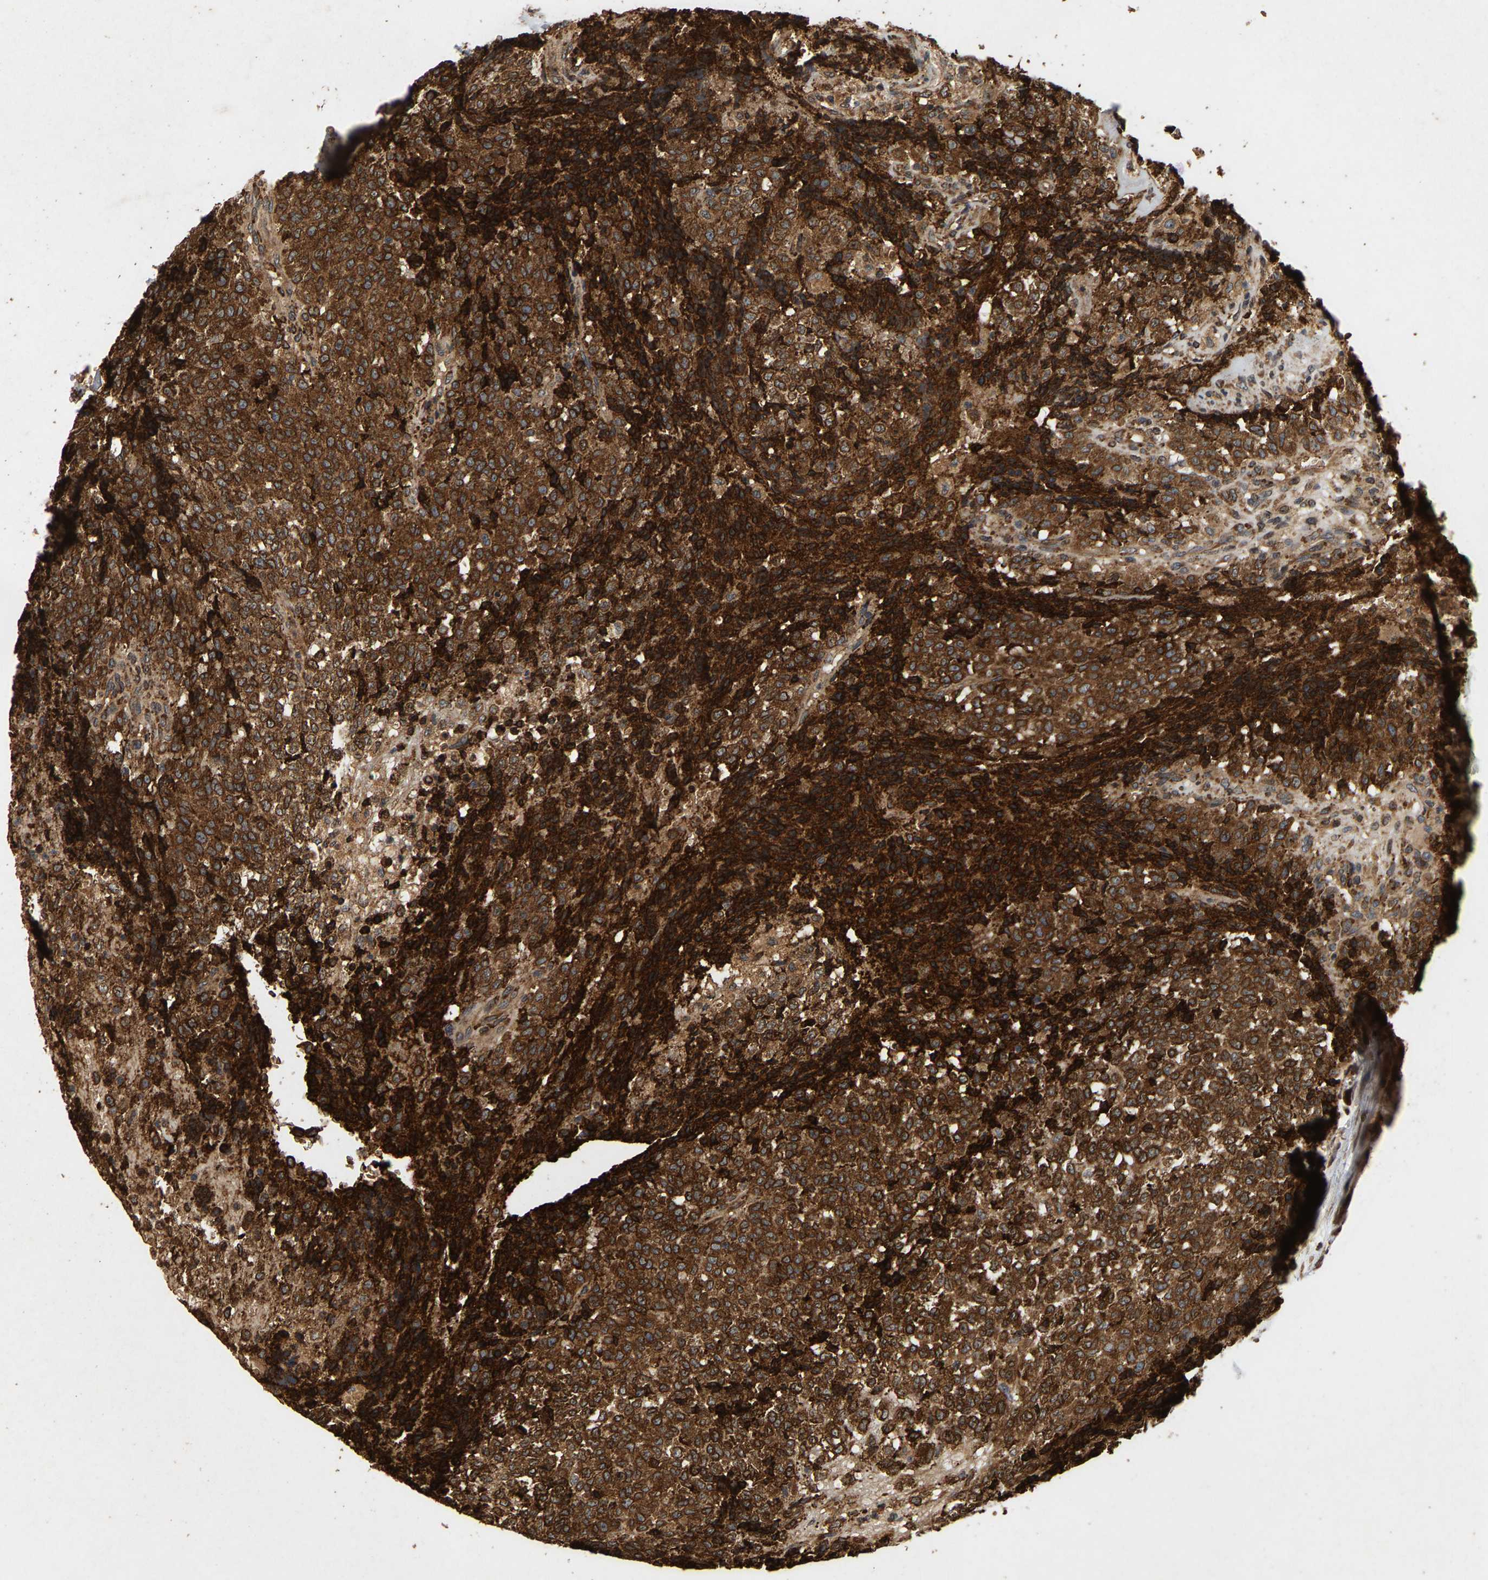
{"staining": {"intensity": "moderate", "quantity": ">75%", "location": "cytoplasmic/membranous"}, "tissue": "testis cancer", "cell_type": "Tumor cells", "image_type": "cancer", "snomed": [{"axis": "morphology", "description": "Seminoma, NOS"}, {"axis": "topography", "description": "Testis"}], "caption": "This image shows immunohistochemistry staining of human testis cancer, with medium moderate cytoplasmic/membranous positivity in approximately >75% of tumor cells.", "gene": "CIDEC", "patient": {"sex": "male", "age": 59}}